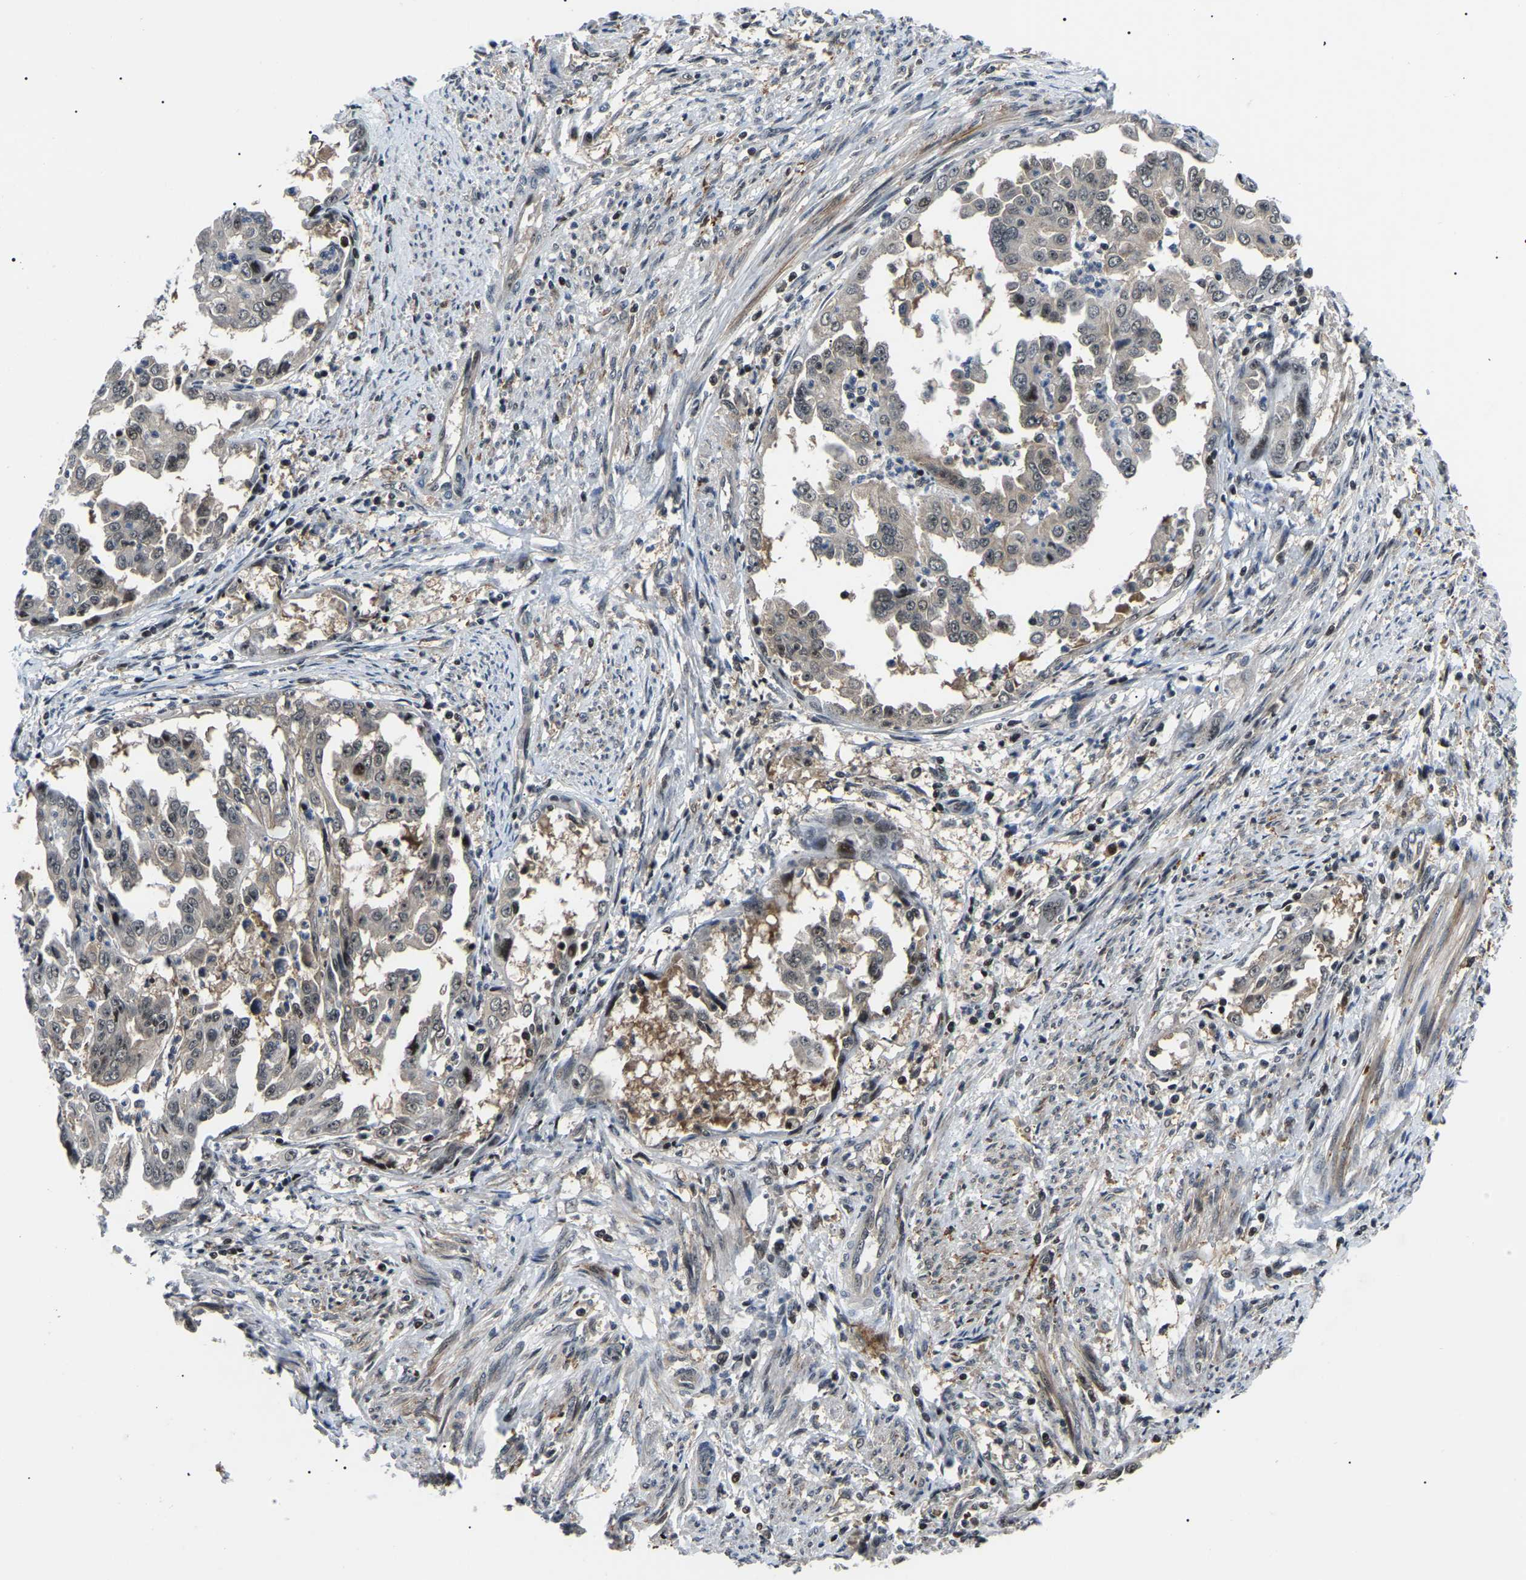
{"staining": {"intensity": "moderate", "quantity": "25%-75%", "location": "cytoplasmic/membranous,nuclear"}, "tissue": "endometrial cancer", "cell_type": "Tumor cells", "image_type": "cancer", "snomed": [{"axis": "morphology", "description": "Adenocarcinoma, NOS"}, {"axis": "topography", "description": "Endometrium"}], "caption": "Immunohistochemical staining of human endometrial adenocarcinoma shows medium levels of moderate cytoplasmic/membranous and nuclear expression in about 25%-75% of tumor cells. (DAB IHC, brown staining for protein, blue staining for nuclei).", "gene": "RRP1B", "patient": {"sex": "female", "age": 85}}